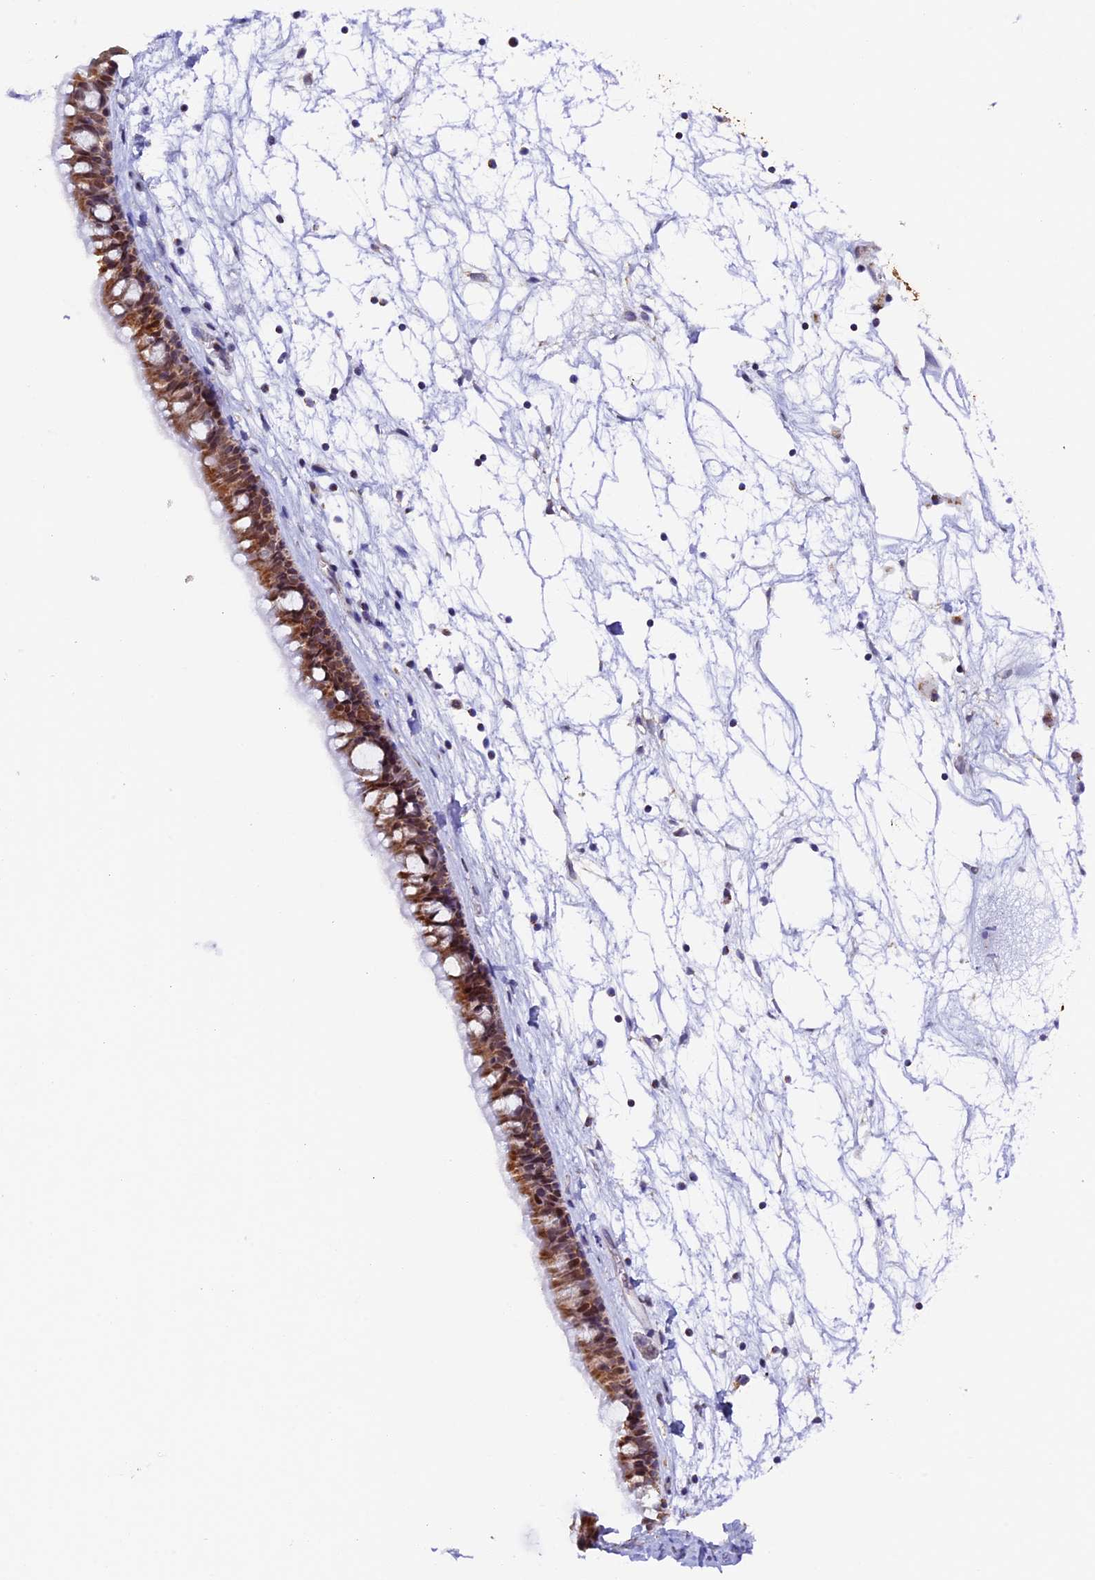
{"staining": {"intensity": "moderate", "quantity": ">75%", "location": "cytoplasmic/membranous"}, "tissue": "nasopharynx", "cell_type": "Respiratory epithelial cells", "image_type": "normal", "snomed": [{"axis": "morphology", "description": "Normal tissue, NOS"}, {"axis": "topography", "description": "Nasopharynx"}], "caption": "High-magnification brightfield microscopy of normal nasopharynx stained with DAB (3,3'-diaminobenzidine) (brown) and counterstained with hematoxylin (blue). respiratory epithelial cells exhibit moderate cytoplasmic/membranous positivity is identified in about>75% of cells.", "gene": "TFAM", "patient": {"sex": "male", "age": 64}}